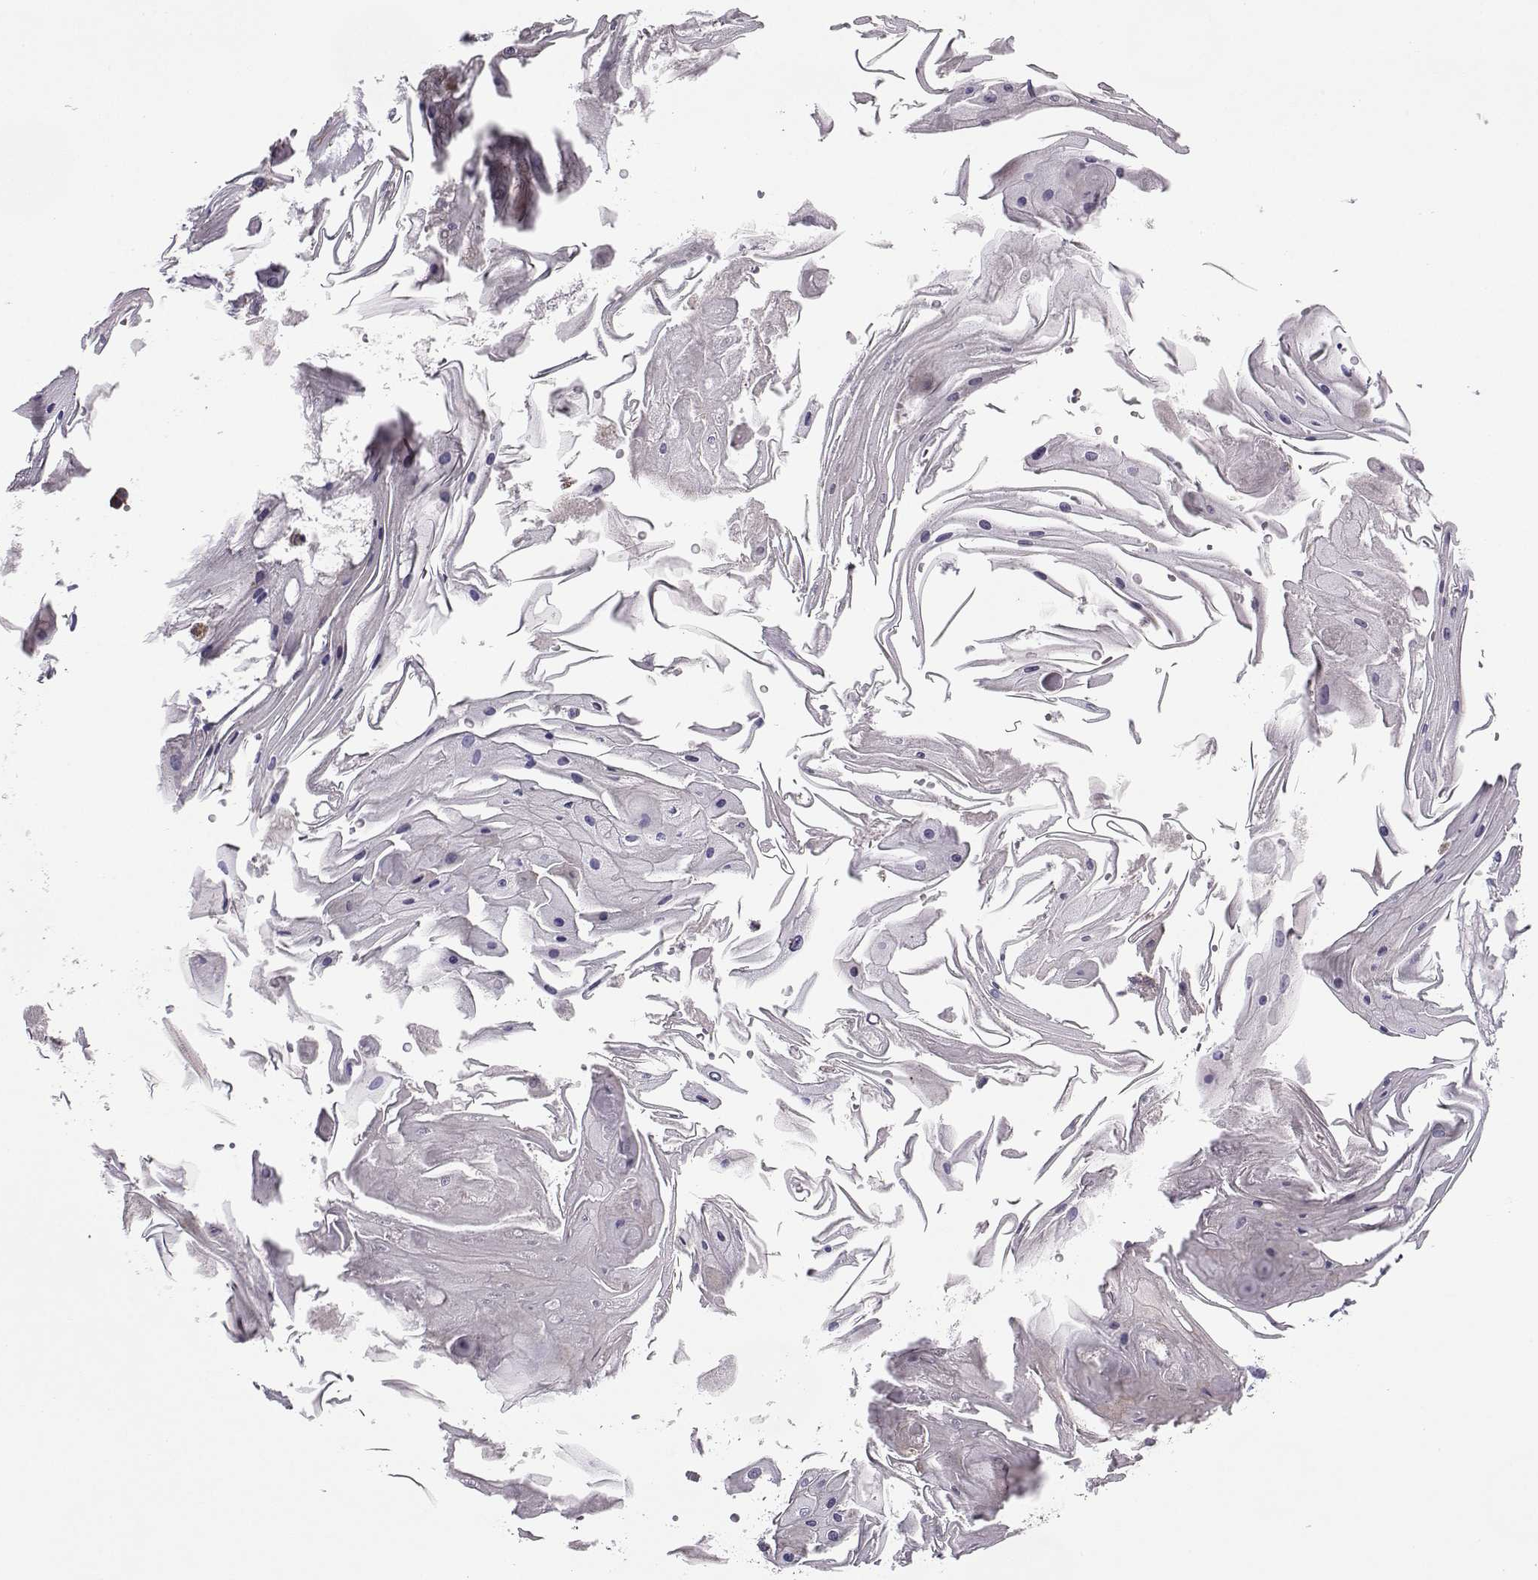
{"staining": {"intensity": "moderate", "quantity": "<25%", "location": "cytoplasmic/membranous"}, "tissue": "skin cancer", "cell_type": "Tumor cells", "image_type": "cancer", "snomed": [{"axis": "morphology", "description": "Squamous cell carcinoma, NOS"}, {"axis": "topography", "description": "Skin"}], "caption": "Tumor cells exhibit low levels of moderate cytoplasmic/membranous positivity in about <25% of cells in human skin squamous cell carcinoma.", "gene": "NECAB3", "patient": {"sex": "male", "age": 70}}